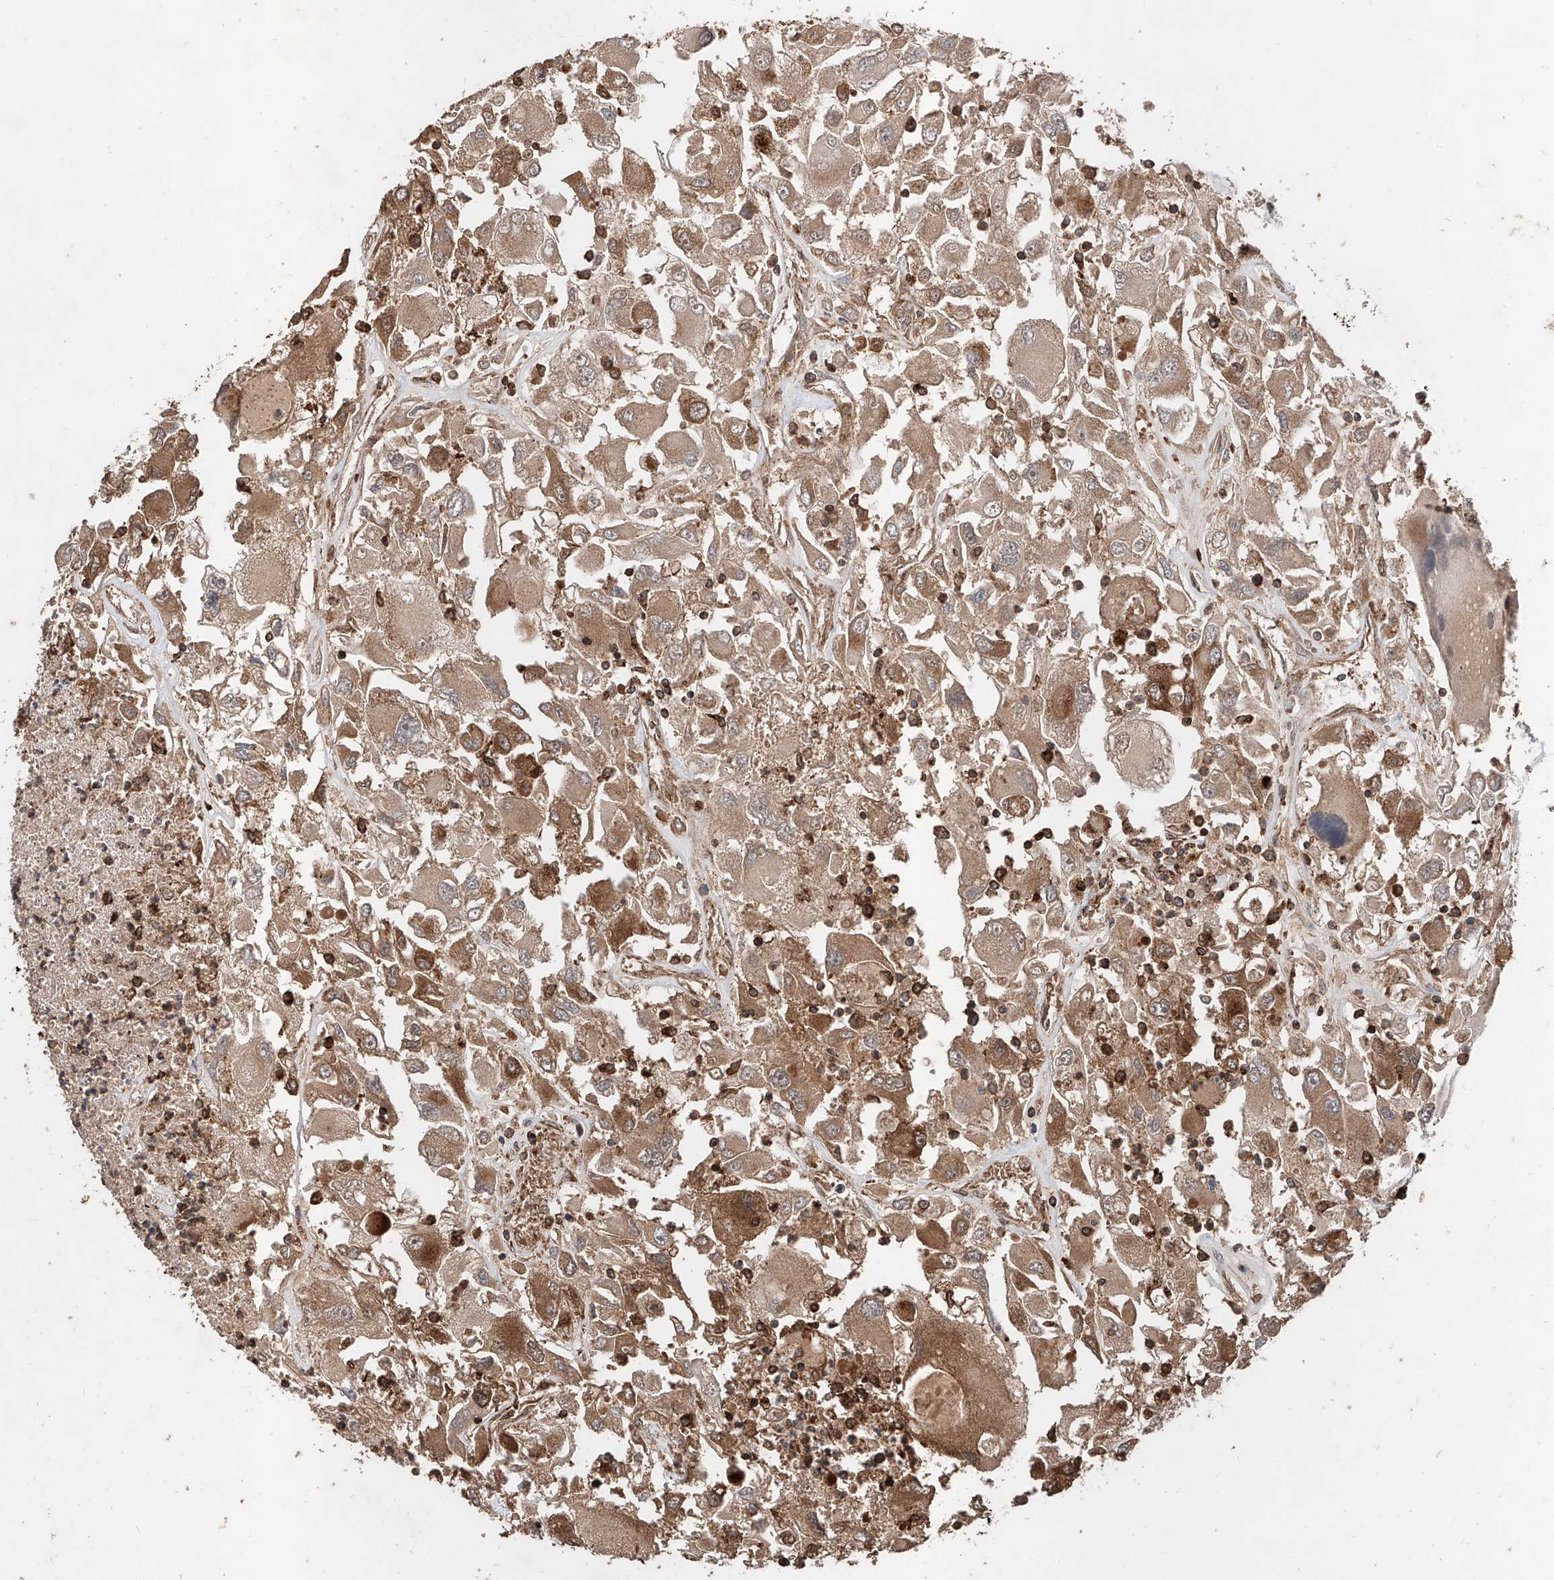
{"staining": {"intensity": "moderate", "quantity": ">75%", "location": "cytoplasmic/membranous"}, "tissue": "renal cancer", "cell_type": "Tumor cells", "image_type": "cancer", "snomed": [{"axis": "morphology", "description": "Adenocarcinoma, NOS"}, {"axis": "topography", "description": "Kidney"}], "caption": "Renal adenocarcinoma was stained to show a protein in brown. There is medium levels of moderate cytoplasmic/membranous staining in about >75% of tumor cells.", "gene": "PISD", "patient": {"sex": "female", "age": 52}}